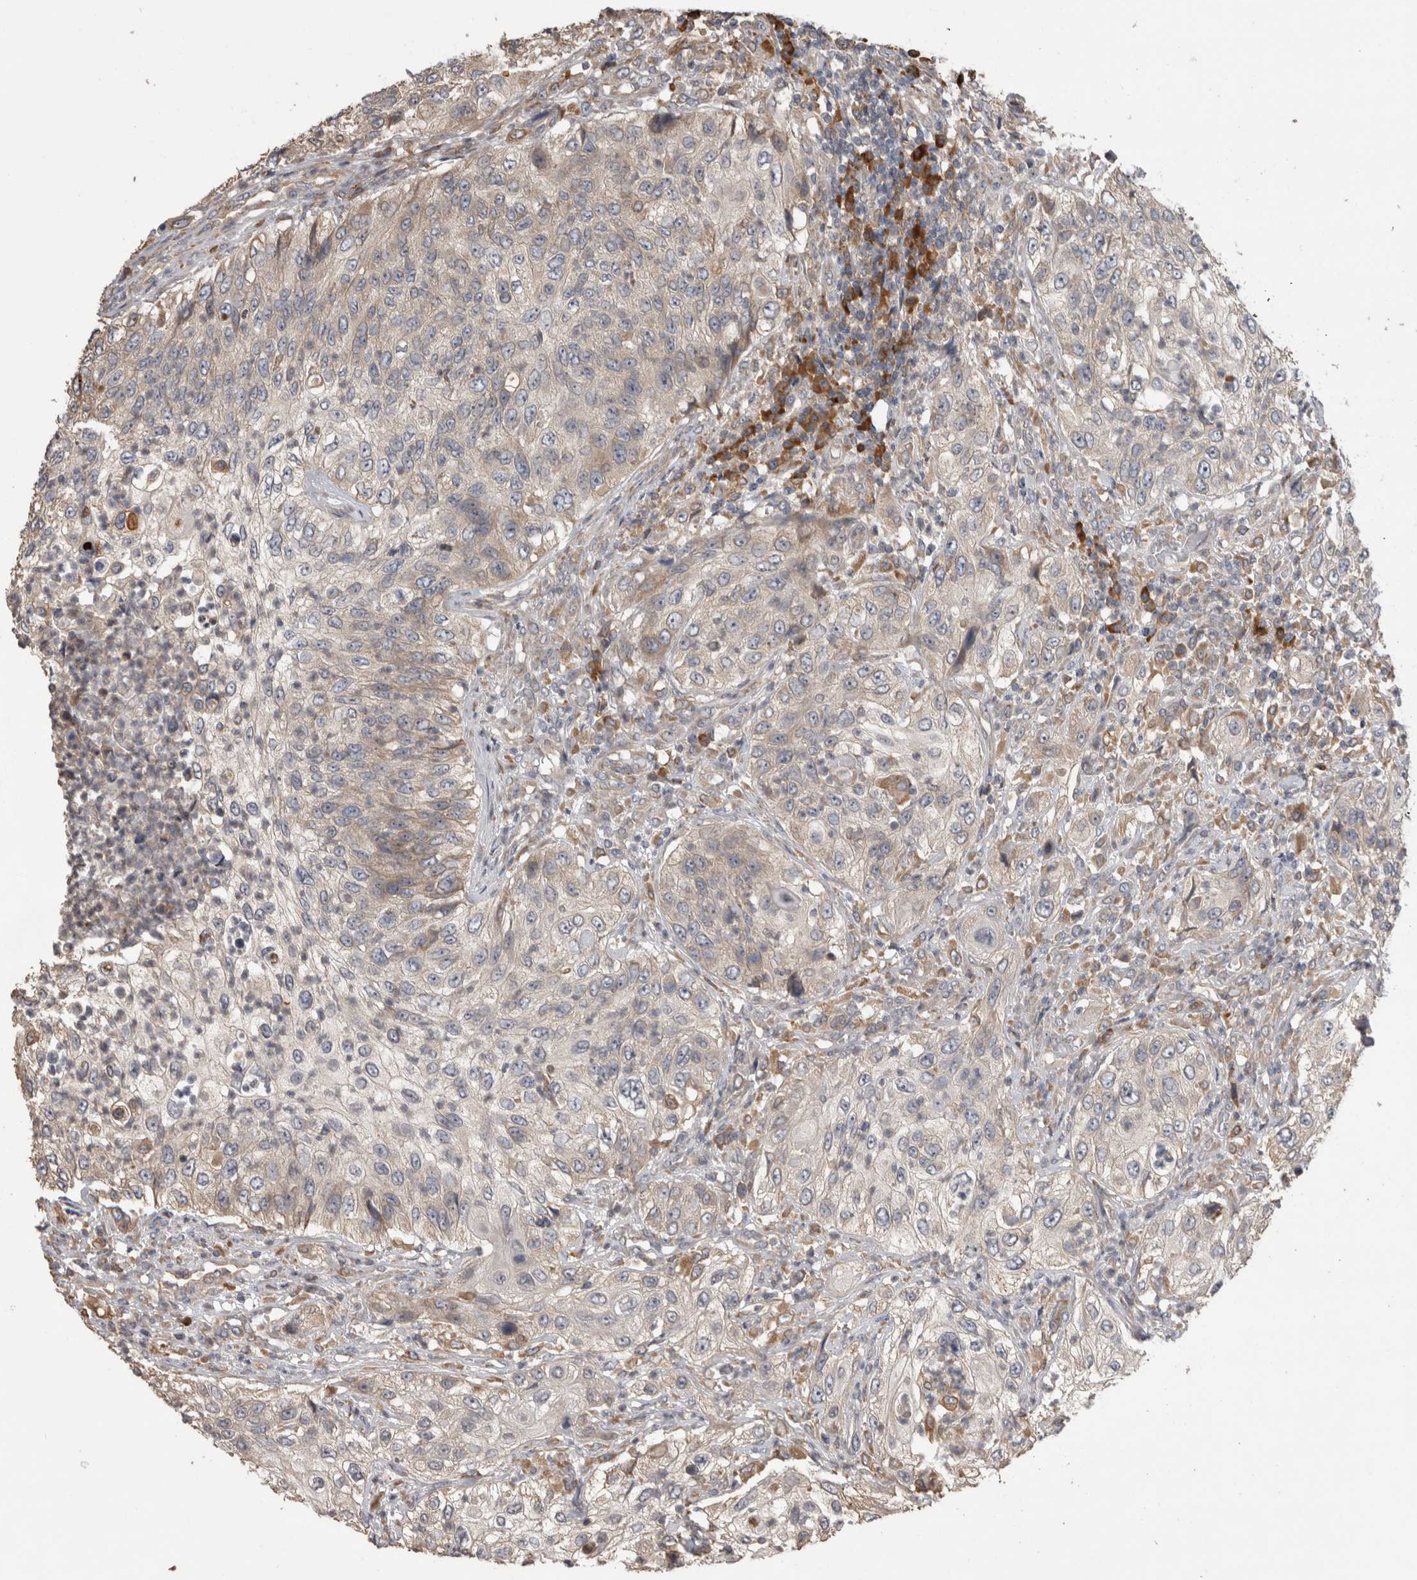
{"staining": {"intensity": "weak", "quantity": "<25%", "location": "cytoplasmic/membranous"}, "tissue": "urothelial cancer", "cell_type": "Tumor cells", "image_type": "cancer", "snomed": [{"axis": "morphology", "description": "Urothelial carcinoma, High grade"}, {"axis": "topography", "description": "Urinary bladder"}], "caption": "Tumor cells are negative for protein expression in human urothelial carcinoma (high-grade). (DAB (3,3'-diaminobenzidine) immunohistochemistry (IHC) with hematoxylin counter stain).", "gene": "TBCE", "patient": {"sex": "female", "age": 60}}